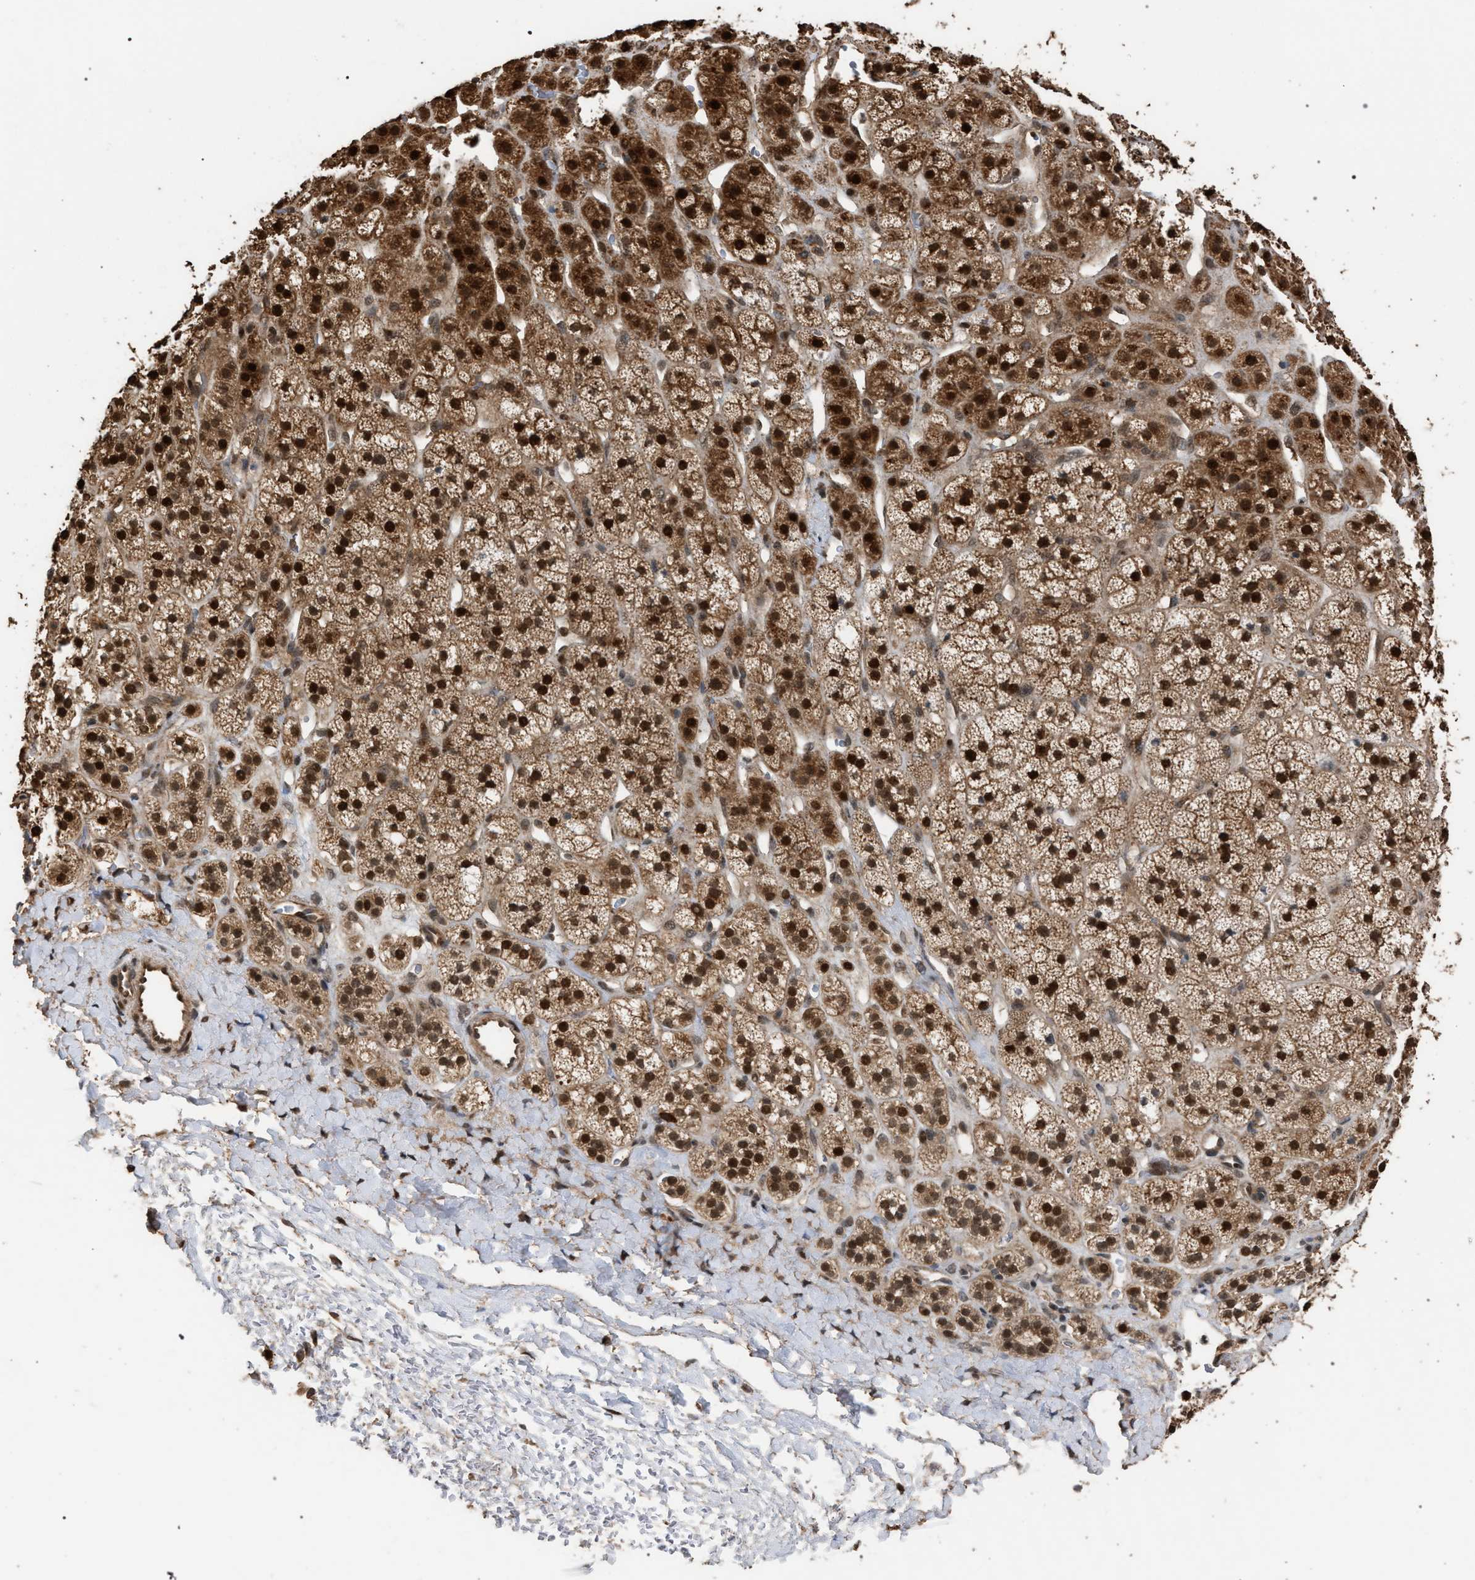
{"staining": {"intensity": "strong", "quantity": ">75%", "location": "cytoplasmic/membranous,nuclear"}, "tissue": "adrenal gland", "cell_type": "Glandular cells", "image_type": "normal", "snomed": [{"axis": "morphology", "description": "Normal tissue, NOS"}, {"axis": "topography", "description": "Adrenal gland"}], "caption": "Protein analysis of unremarkable adrenal gland shows strong cytoplasmic/membranous,nuclear staining in approximately >75% of glandular cells.", "gene": "NAA35", "patient": {"sex": "male", "age": 56}}